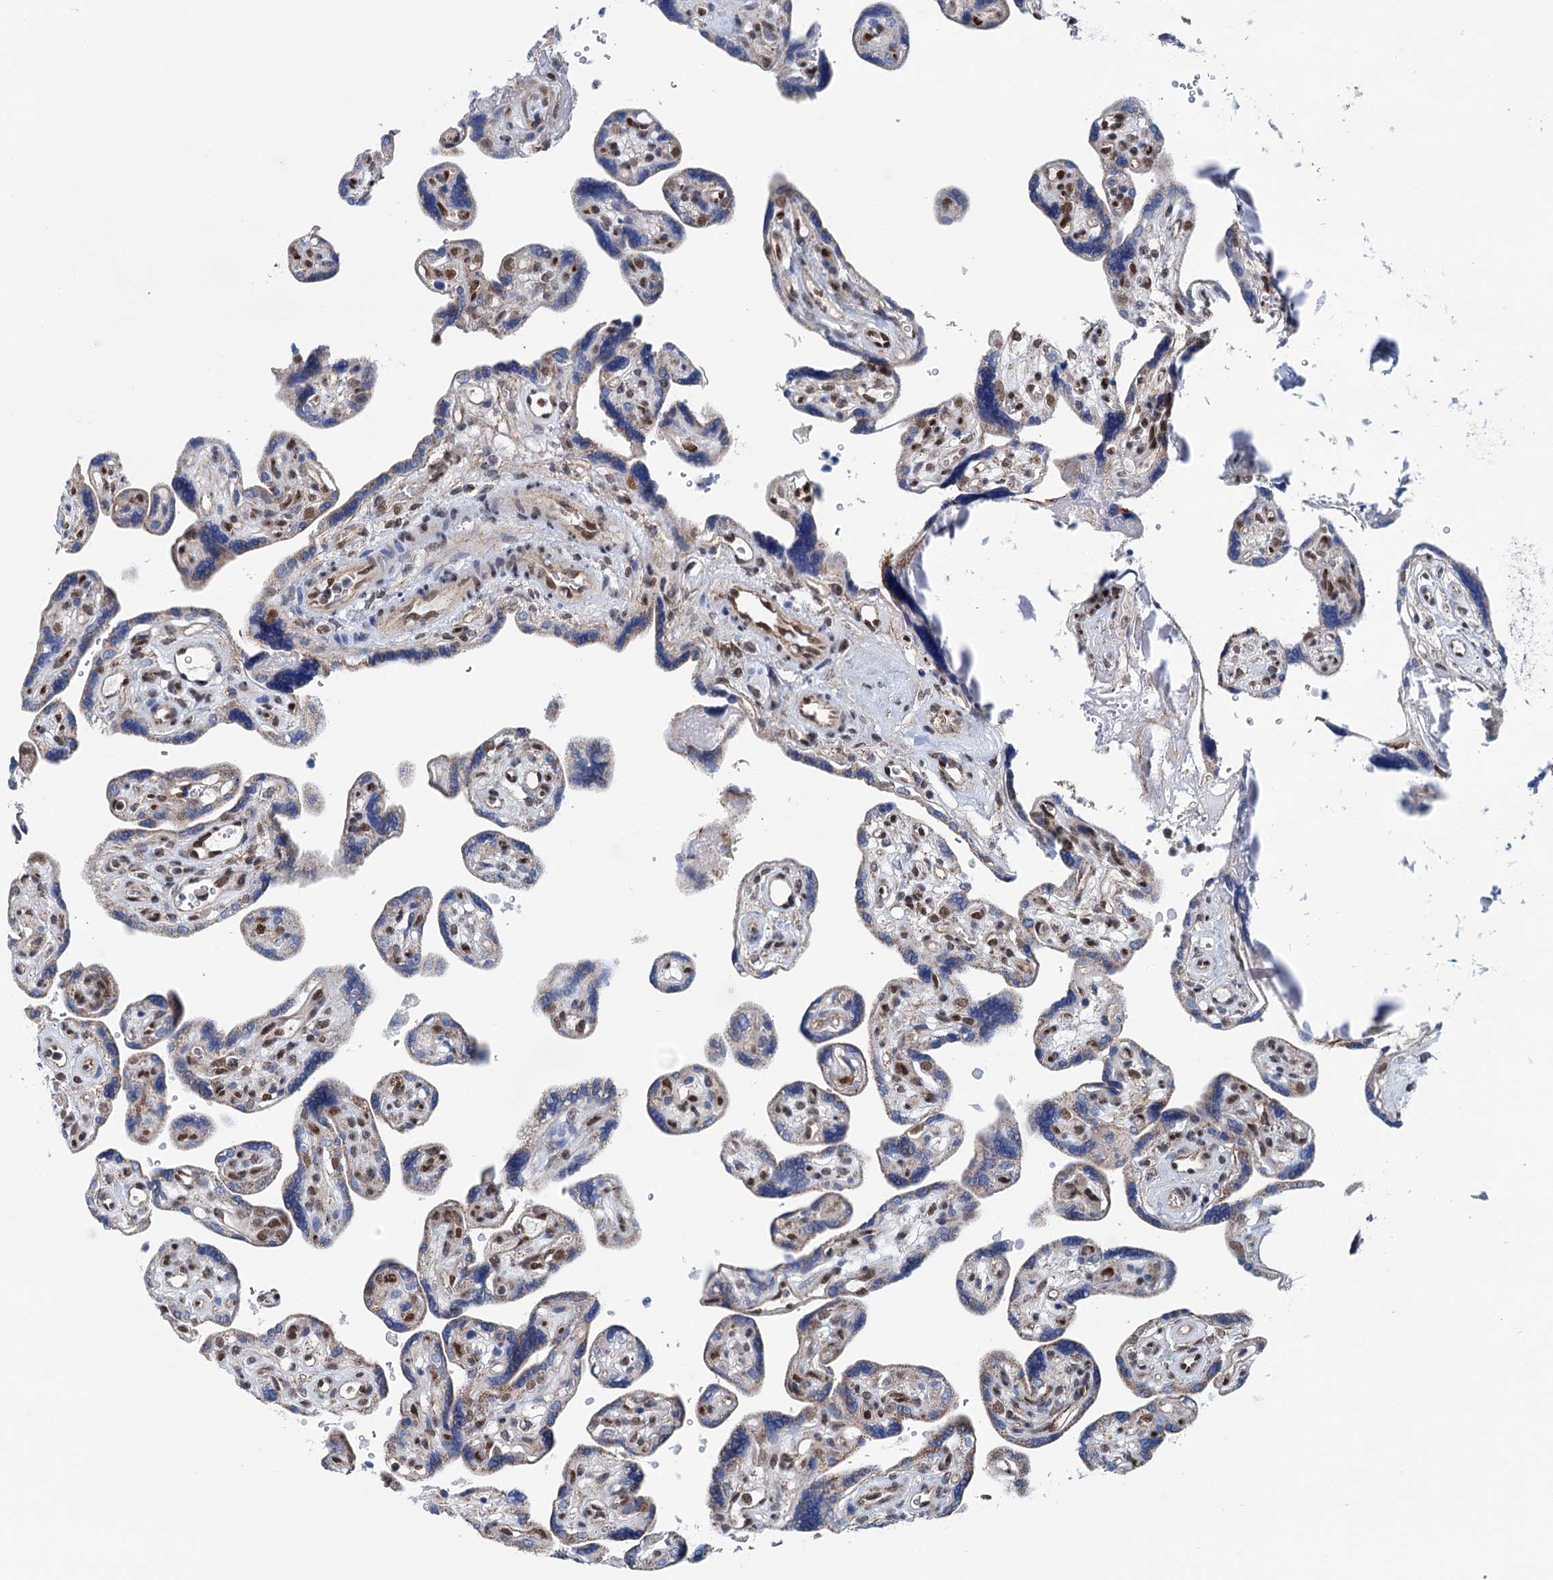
{"staining": {"intensity": "weak", "quantity": "<25%", "location": "cytoplasmic/membranous,nuclear"}, "tissue": "placenta", "cell_type": "Trophoblastic cells", "image_type": "normal", "snomed": [{"axis": "morphology", "description": "Normal tissue, NOS"}, {"axis": "topography", "description": "Placenta"}], "caption": "The micrograph demonstrates no staining of trophoblastic cells in normal placenta. (Brightfield microscopy of DAB IHC at high magnification).", "gene": "MORN3", "patient": {"sex": "female", "age": 39}}